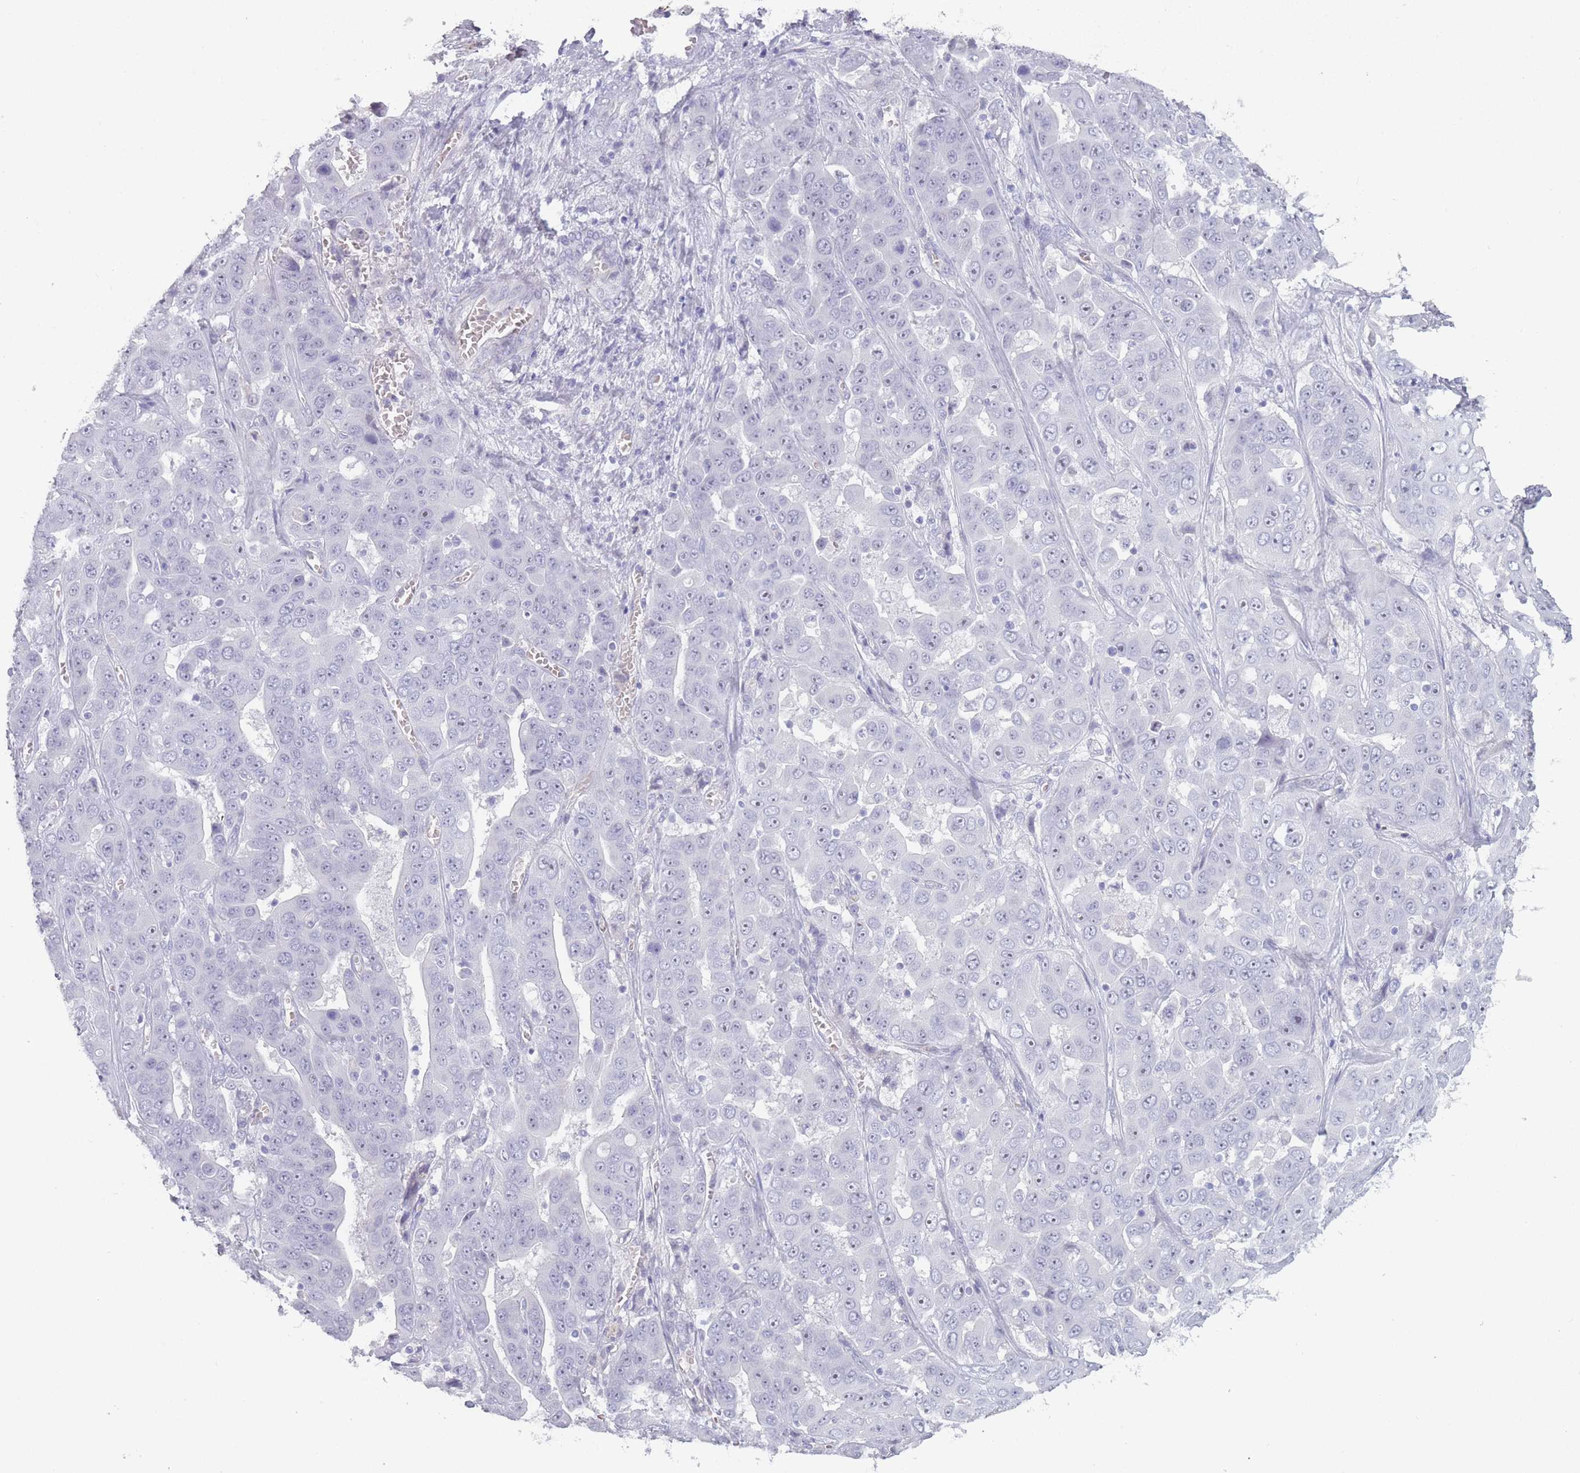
{"staining": {"intensity": "negative", "quantity": "none", "location": "none"}, "tissue": "liver cancer", "cell_type": "Tumor cells", "image_type": "cancer", "snomed": [{"axis": "morphology", "description": "Cholangiocarcinoma"}, {"axis": "topography", "description": "Liver"}], "caption": "High power microscopy histopathology image of an immunohistochemistry photomicrograph of liver cancer (cholangiocarcinoma), revealing no significant staining in tumor cells. The staining is performed using DAB (3,3'-diaminobenzidine) brown chromogen with nuclei counter-stained in using hematoxylin.", "gene": "ROS1", "patient": {"sex": "female", "age": 52}}